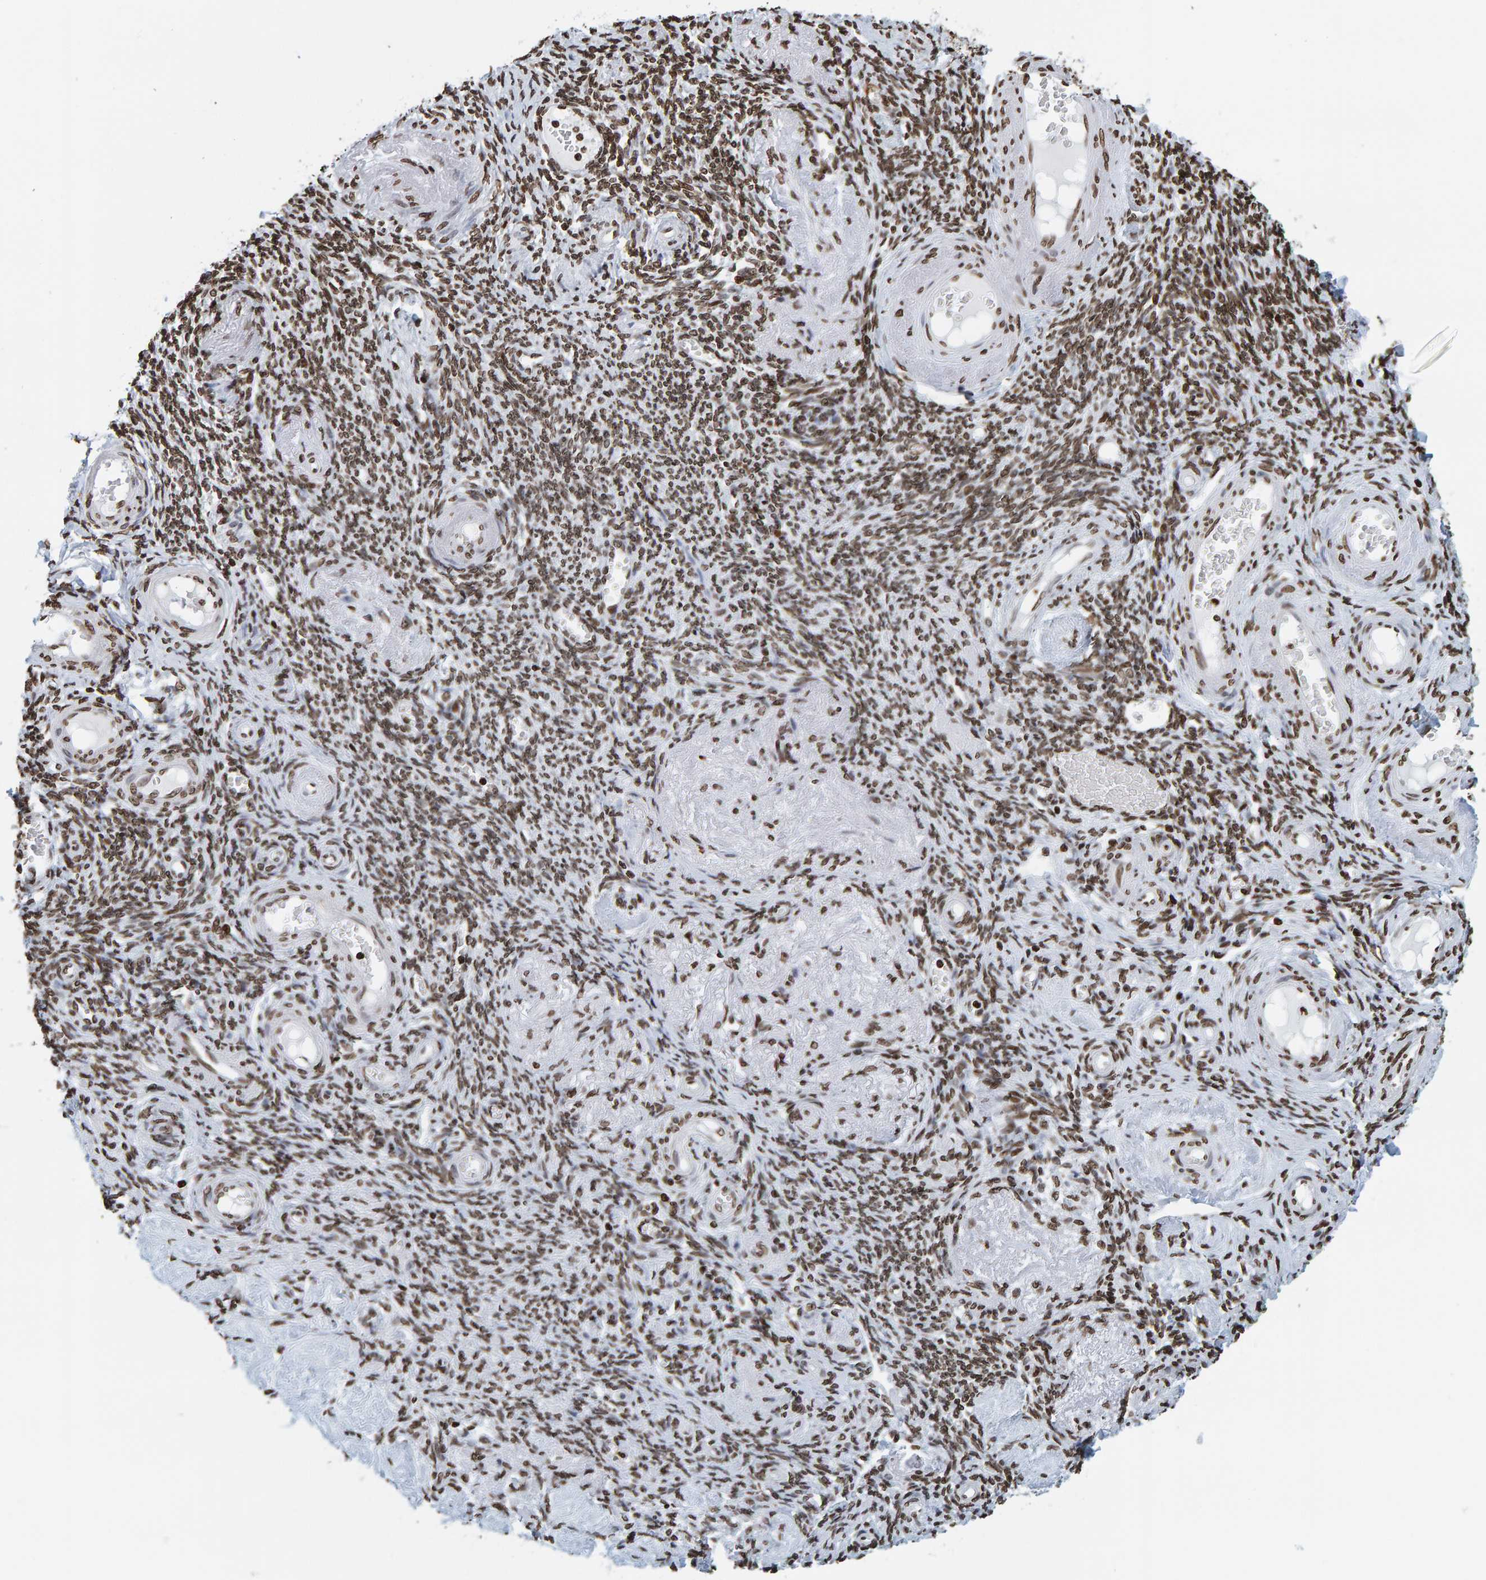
{"staining": {"intensity": "strong", "quantity": ">75%", "location": "nuclear"}, "tissue": "adipose tissue", "cell_type": "Adipocytes", "image_type": "normal", "snomed": [{"axis": "morphology", "description": "Normal tissue, NOS"}, {"axis": "topography", "description": "Vascular tissue"}, {"axis": "topography", "description": "Fallopian tube"}, {"axis": "topography", "description": "Ovary"}], "caption": "Protein expression analysis of benign human adipose tissue reveals strong nuclear staining in approximately >75% of adipocytes.", "gene": "BRF2", "patient": {"sex": "female", "age": 67}}